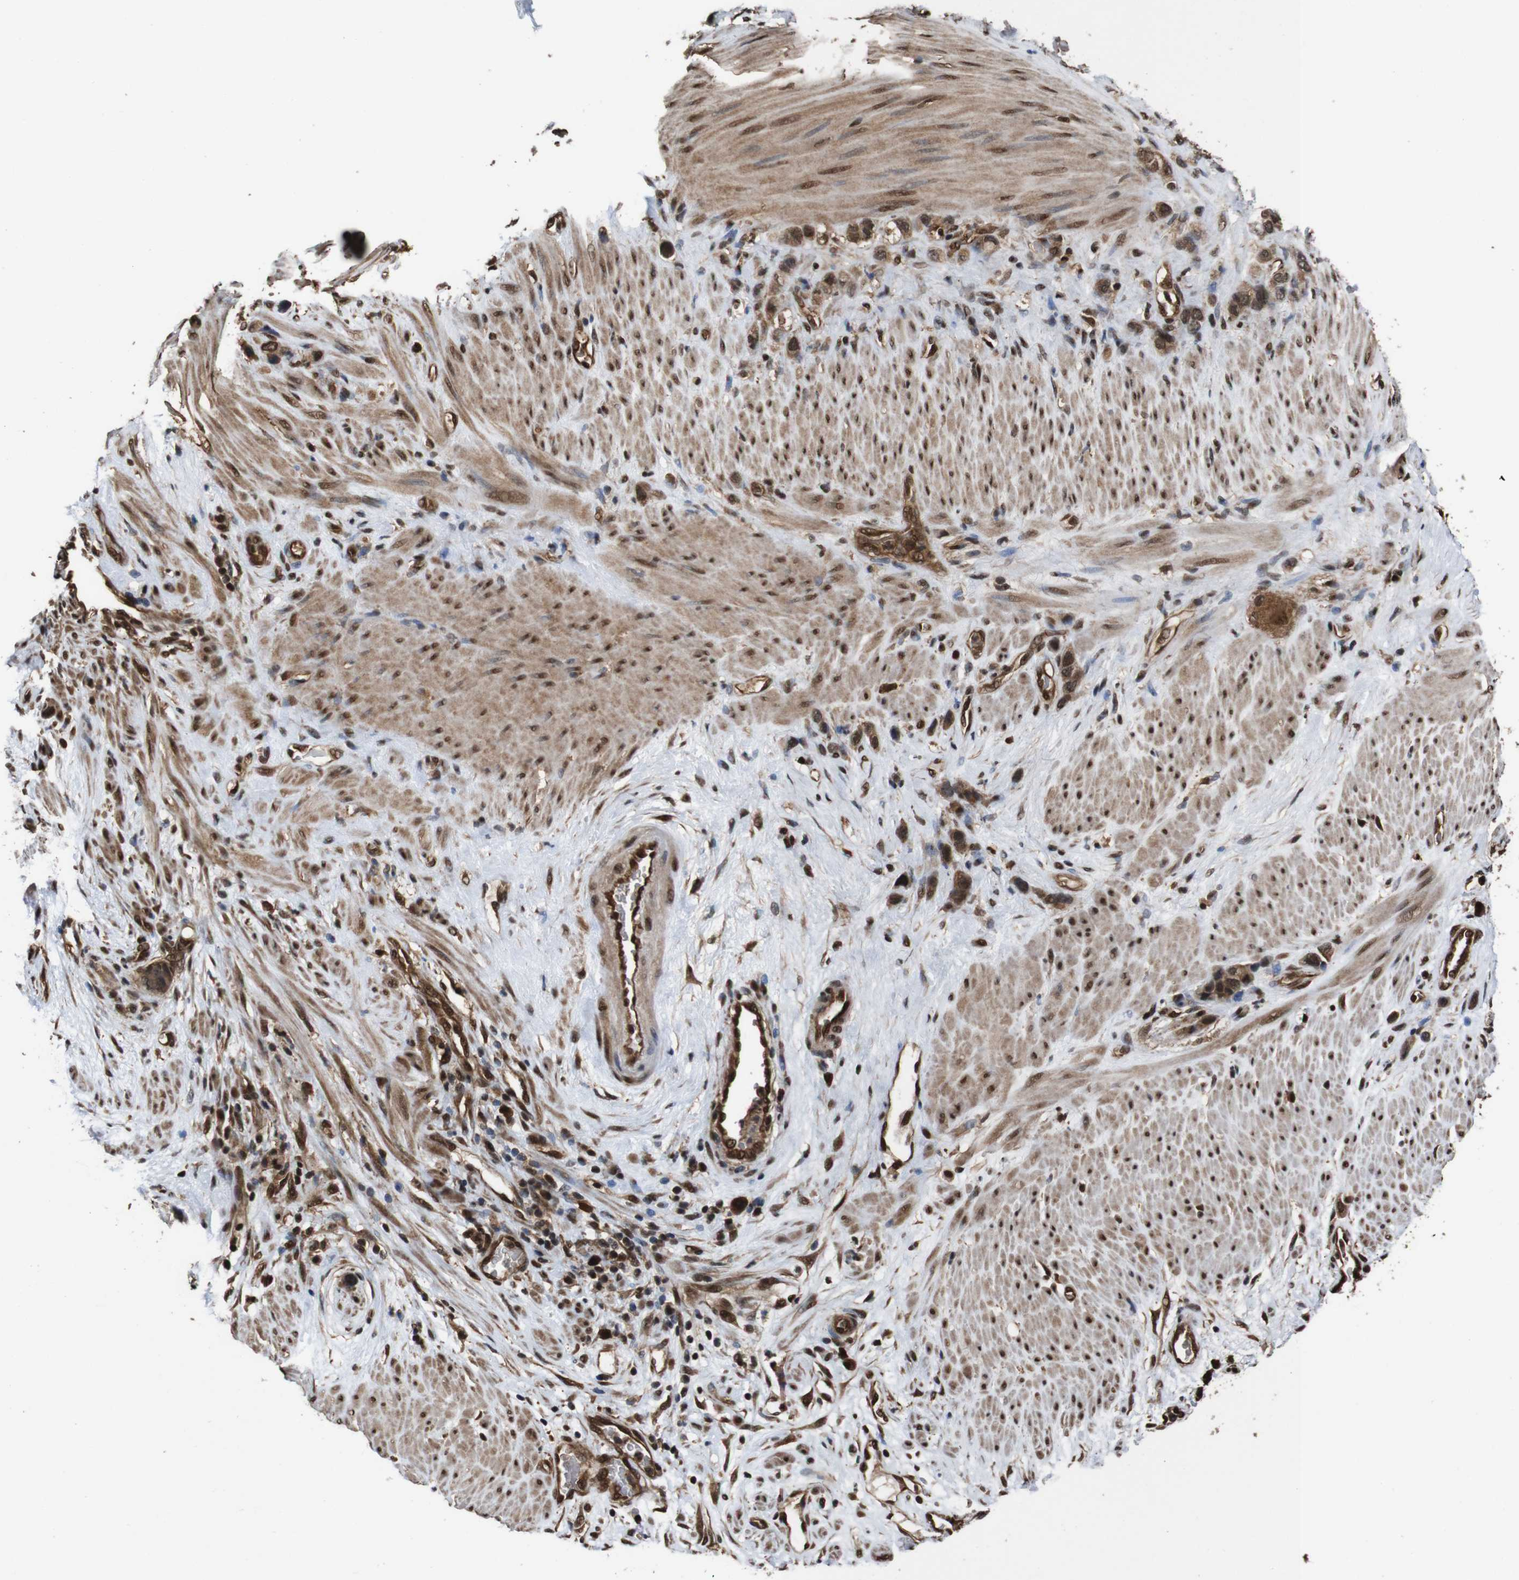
{"staining": {"intensity": "strong", "quantity": ">75%", "location": "cytoplasmic/membranous,nuclear"}, "tissue": "stomach cancer", "cell_type": "Tumor cells", "image_type": "cancer", "snomed": [{"axis": "morphology", "description": "Adenocarcinoma, NOS"}, {"axis": "morphology", "description": "Adenocarcinoma, High grade"}, {"axis": "topography", "description": "Stomach, upper"}, {"axis": "topography", "description": "Stomach, lower"}], "caption": "Protein analysis of stomach adenocarcinoma (high-grade) tissue reveals strong cytoplasmic/membranous and nuclear positivity in about >75% of tumor cells.", "gene": "VCP", "patient": {"sex": "female", "age": 65}}